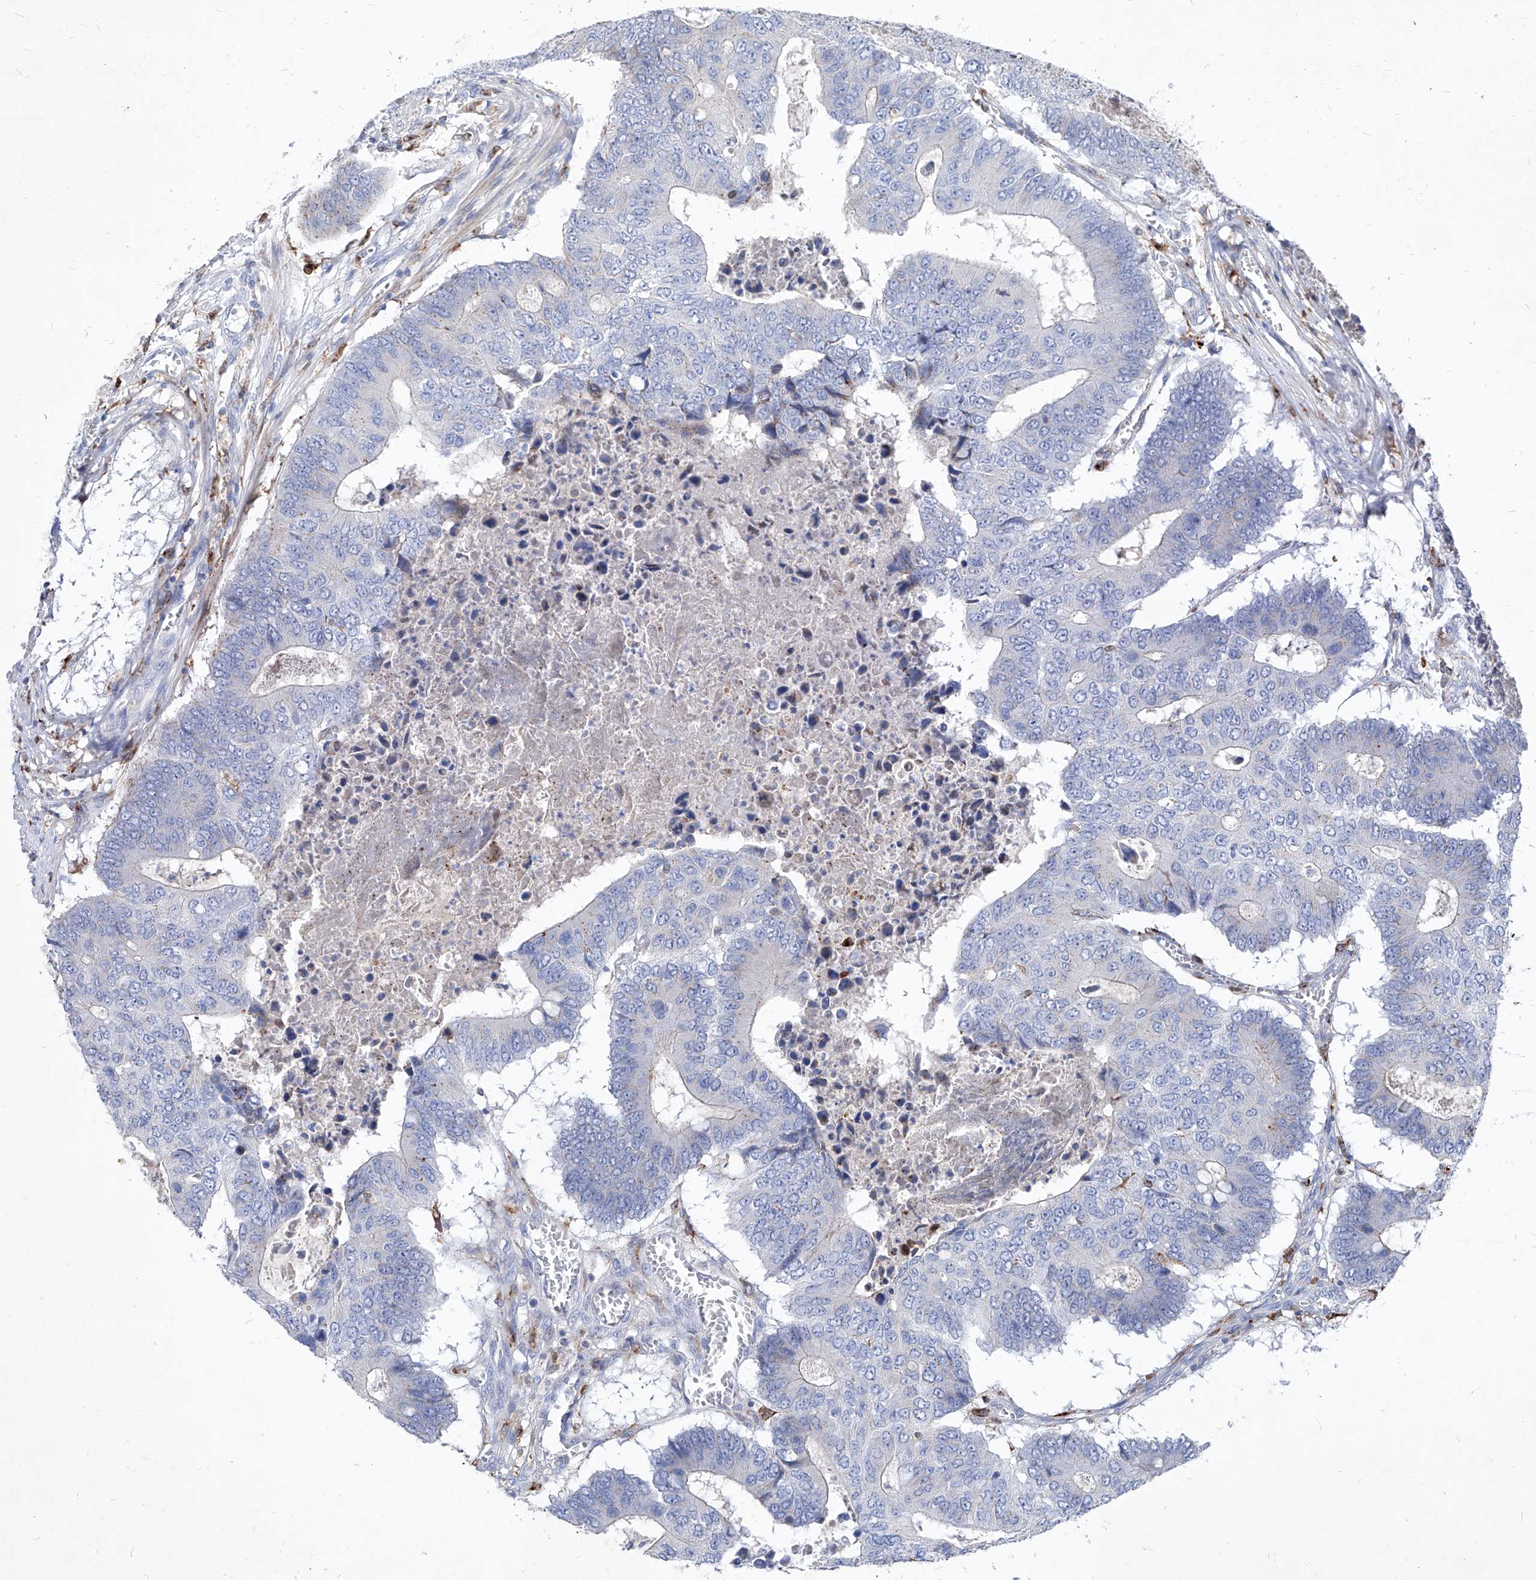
{"staining": {"intensity": "negative", "quantity": "none", "location": "none"}, "tissue": "colorectal cancer", "cell_type": "Tumor cells", "image_type": "cancer", "snomed": [{"axis": "morphology", "description": "Adenocarcinoma, NOS"}, {"axis": "topography", "description": "Colon"}], "caption": "DAB (3,3'-diaminobenzidine) immunohistochemical staining of human colorectal cancer (adenocarcinoma) demonstrates no significant staining in tumor cells.", "gene": "UBOX5", "patient": {"sex": "male", "age": 87}}